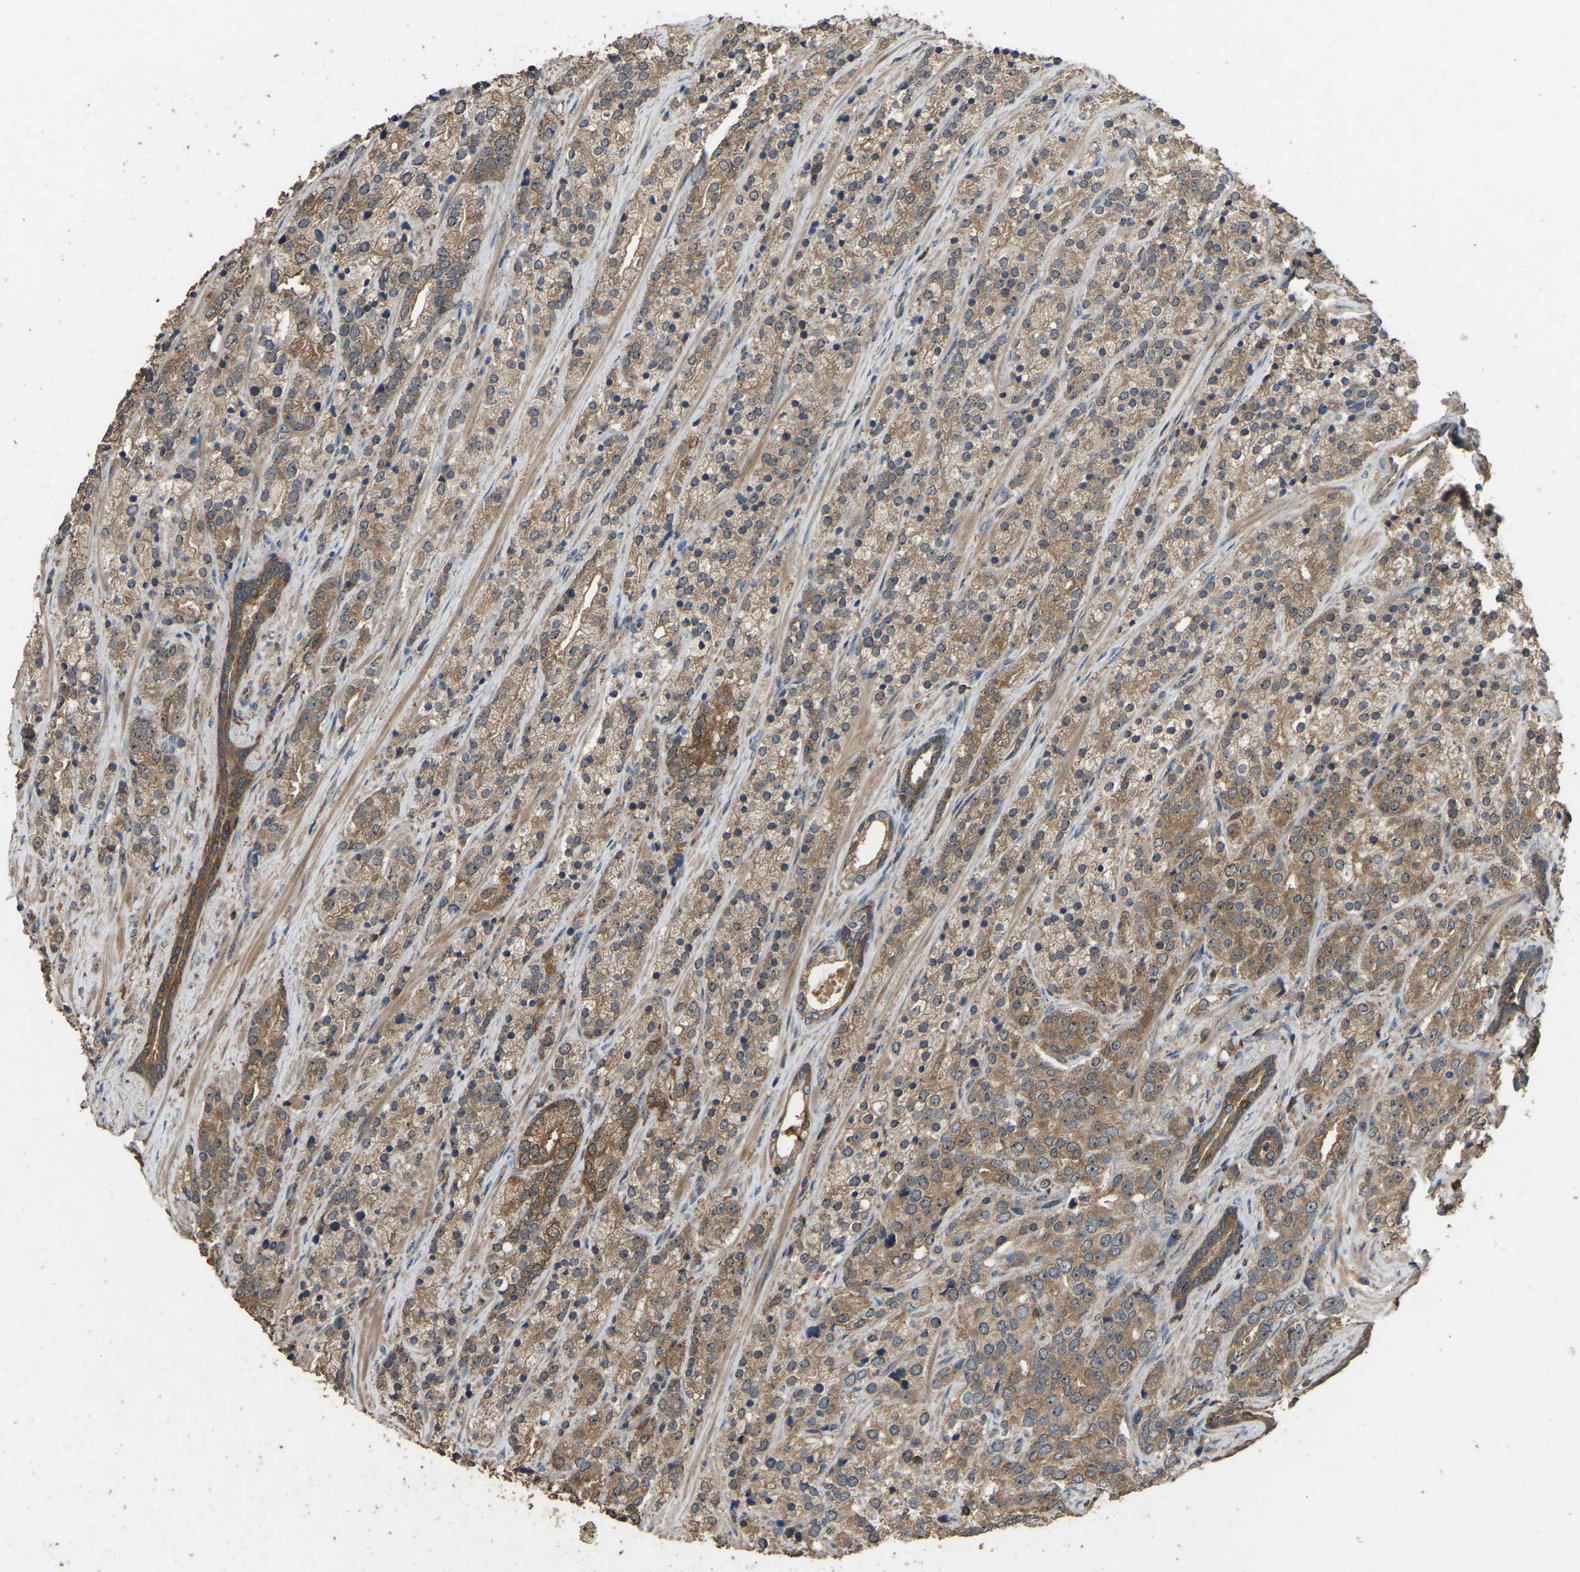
{"staining": {"intensity": "moderate", "quantity": ">75%", "location": "cytoplasmic/membranous"}, "tissue": "prostate cancer", "cell_type": "Tumor cells", "image_type": "cancer", "snomed": [{"axis": "morphology", "description": "Adenocarcinoma, High grade"}, {"axis": "topography", "description": "Prostate"}], "caption": "Prostate adenocarcinoma (high-grade) was stained to show a protein in brown. There is medium levels of moderate cytoplasmic/membranous positivity in approximately >75% of tumor cells.", "gene": "FHIT", "patient": {"sex": "male", "age": 71}}